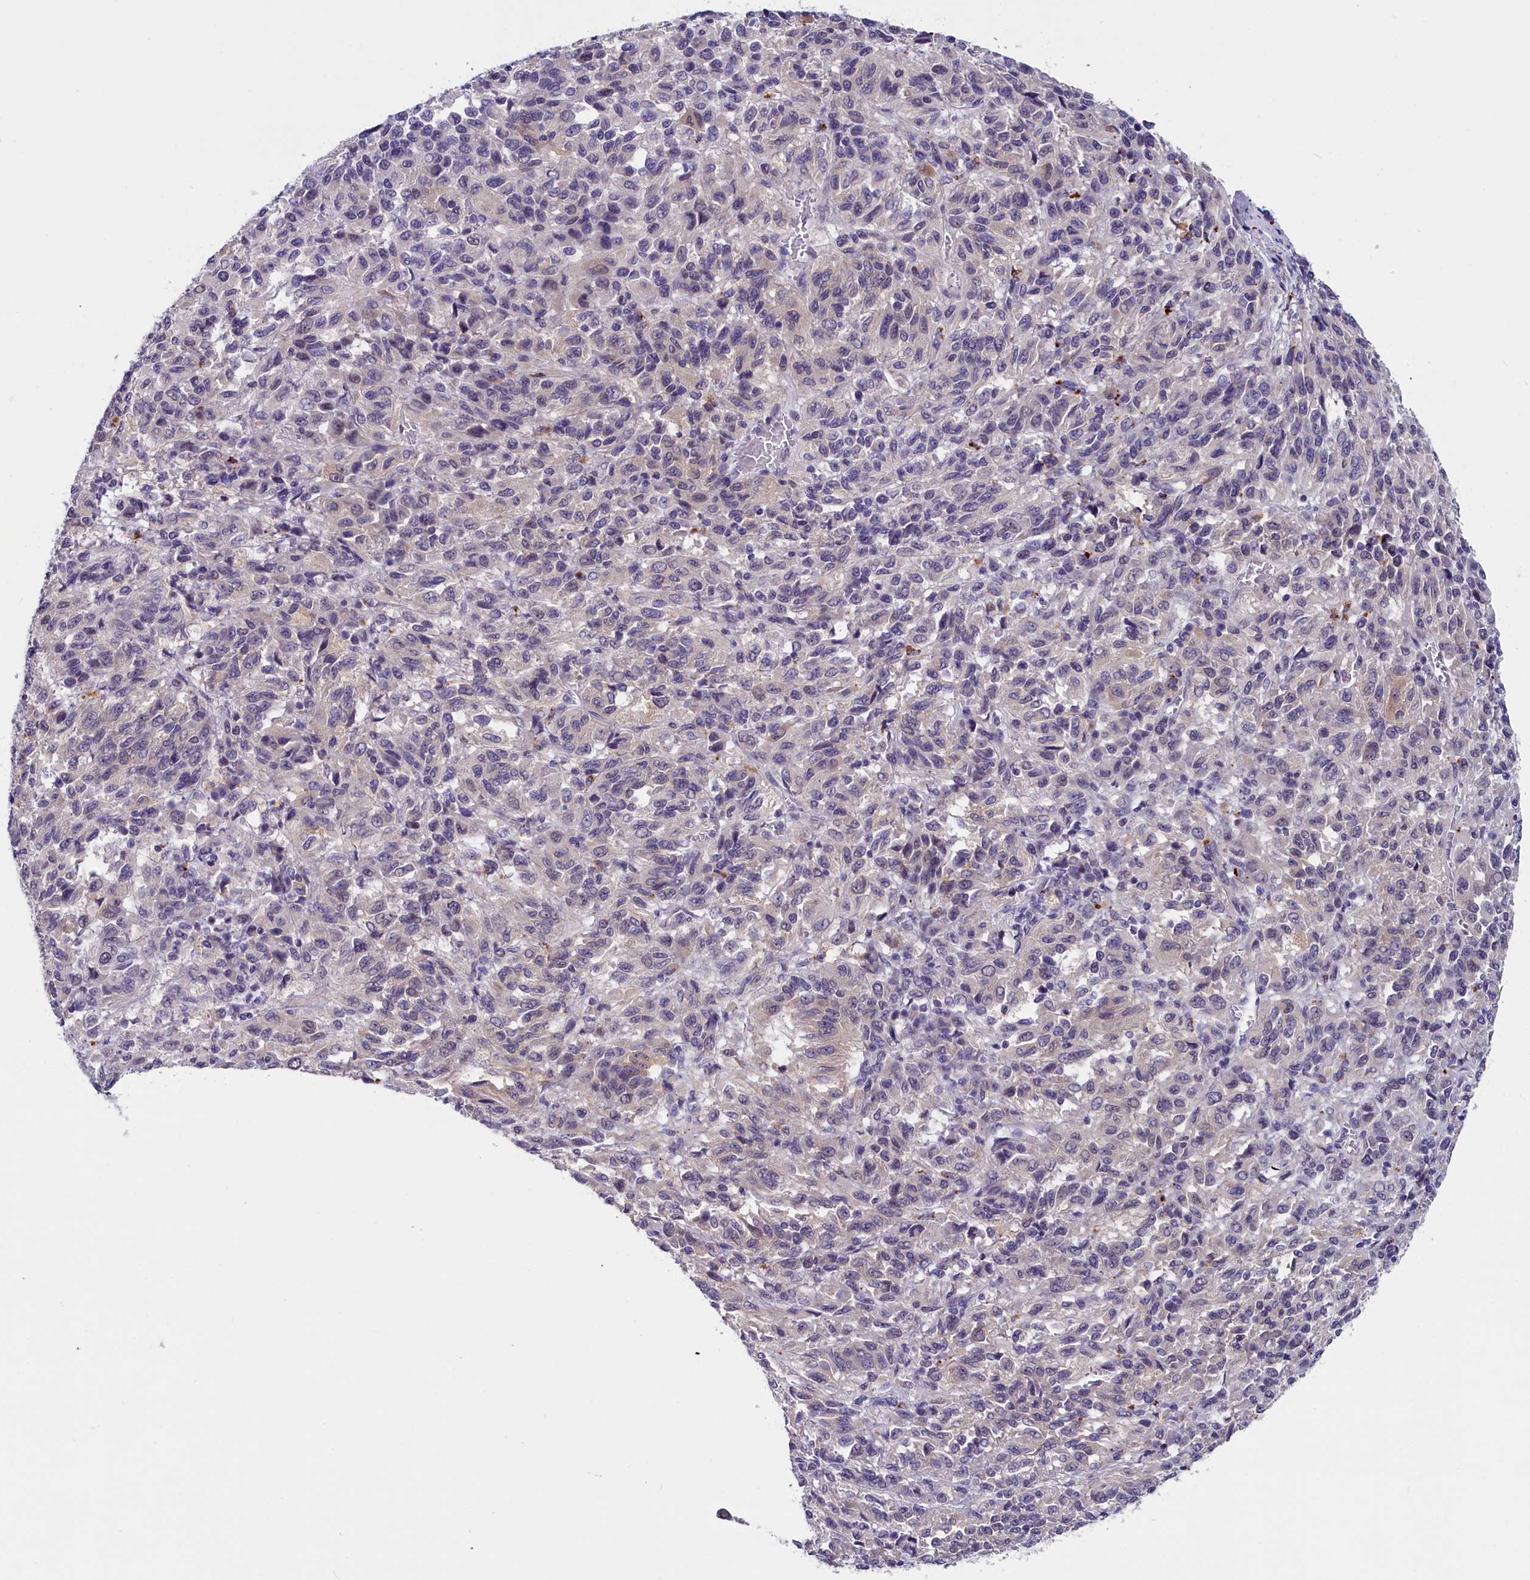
{"staining": {"intensity": "negative", "quantity": "none", "location": "none"}, "tissue": "melanoma", "cell_type": "Tumor cells", "image_type": "cancer", "snomed": [{"axis": "morphology", "description": "Malignant melanoma, Metastatic site"}, {"axis": "topography", "description": "Lung"}], "caption": "Human melanoma stained for a protein using IHC demonstrates no positivity in tumor cells.", "gene": "SCD5", "patient": {"sex": "male", "age": 64}}